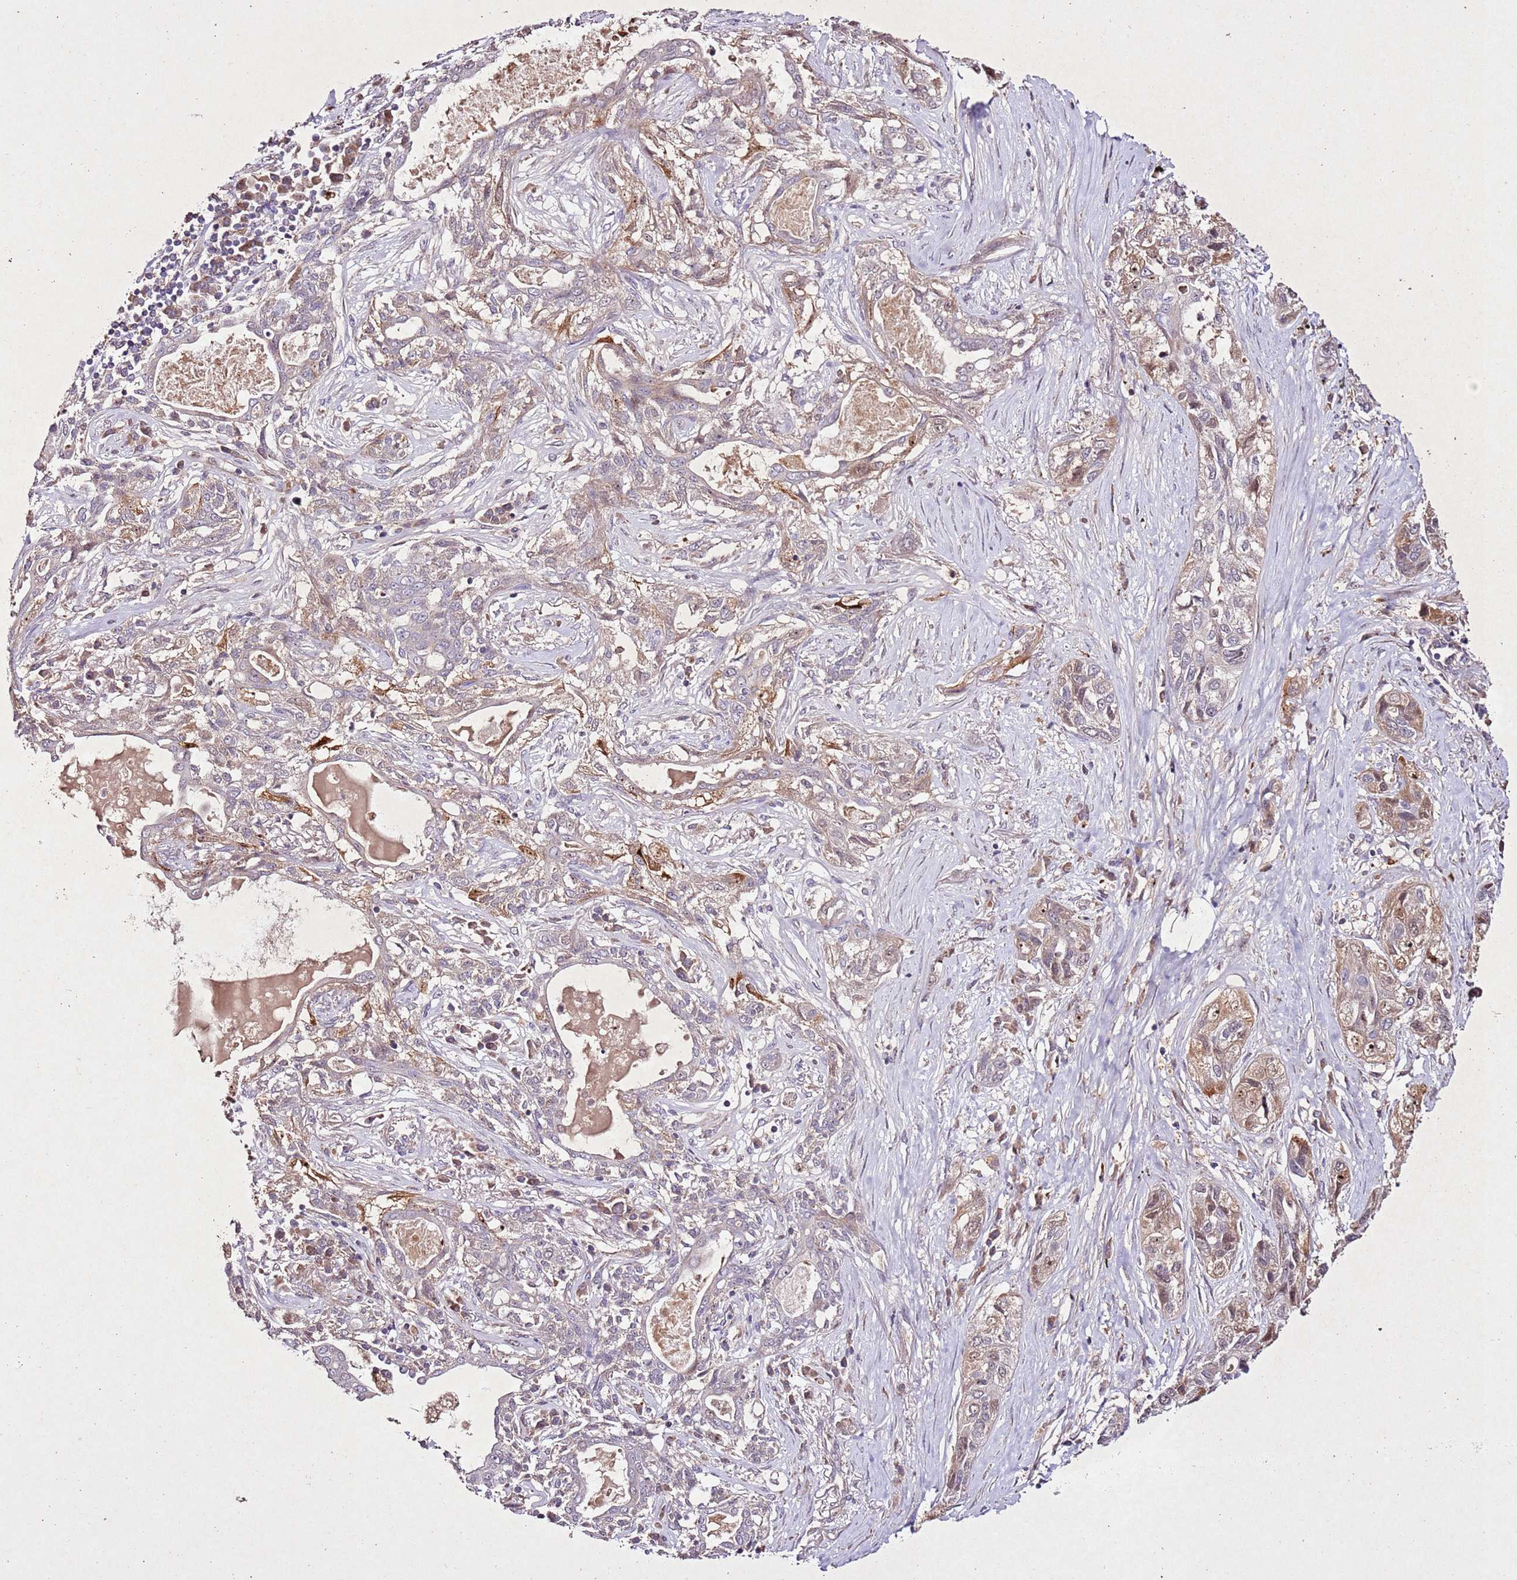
{"staining": {"intensity": "weak", "quantity": ">75%", "location": "cytoplasmic/membranous"}, "tissue": "lung cancer", "cell_type": "Tumor cells", "image_type": "cancer", "snomed": [{"axis": "morphology", "description": "Squamous cell carcinoma, NOS"}, {"axis": "topography", "description": "Lung"}], "caption": "Approximately >75% of tumor cells in human lung cancer display weak cytoplasmic/membranous protein positivity as visualized by brown immunohistochemical staining.", "gene": "PTMA", "patient": {"sex": "female", "age": 70}}